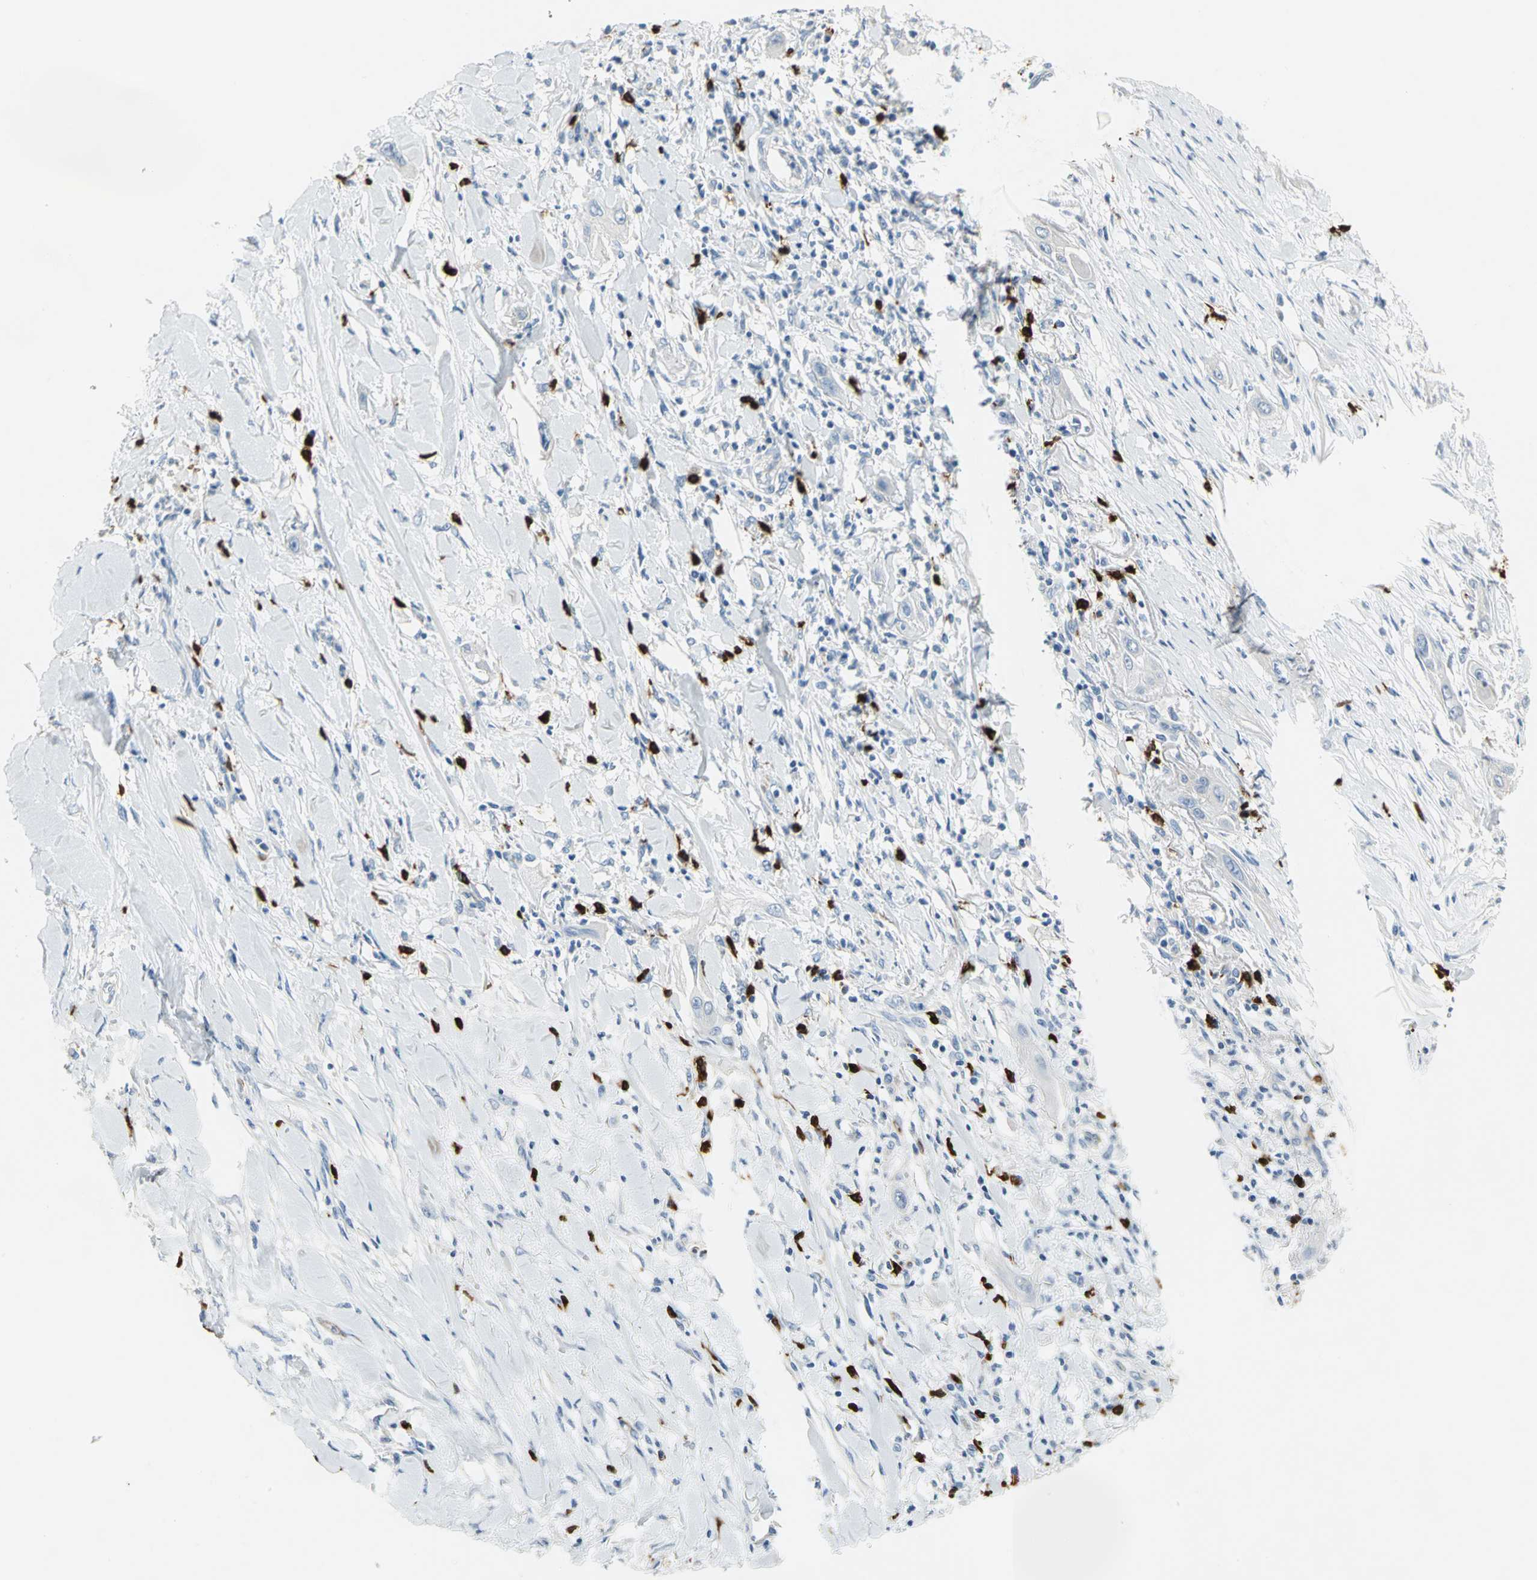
{"staining": {"intensity": "negative", "quantity": "none", "location": "none"}, "tissue": "lung cancer", "cell_type": "Tumor cells", "image_type": "cancer", "snomed": [{"axis": "morphology", "description": "Squamous cell carcinoma, NOS"}, {"axis": "topography", "description": "Lung"}], "caption": "Human lung squamous cell carcinoma stained for a protein using IHC displays no positivity in tumor cells.", "gene": "ALOX15", "patient": {"sex": "female", "age": 47}}